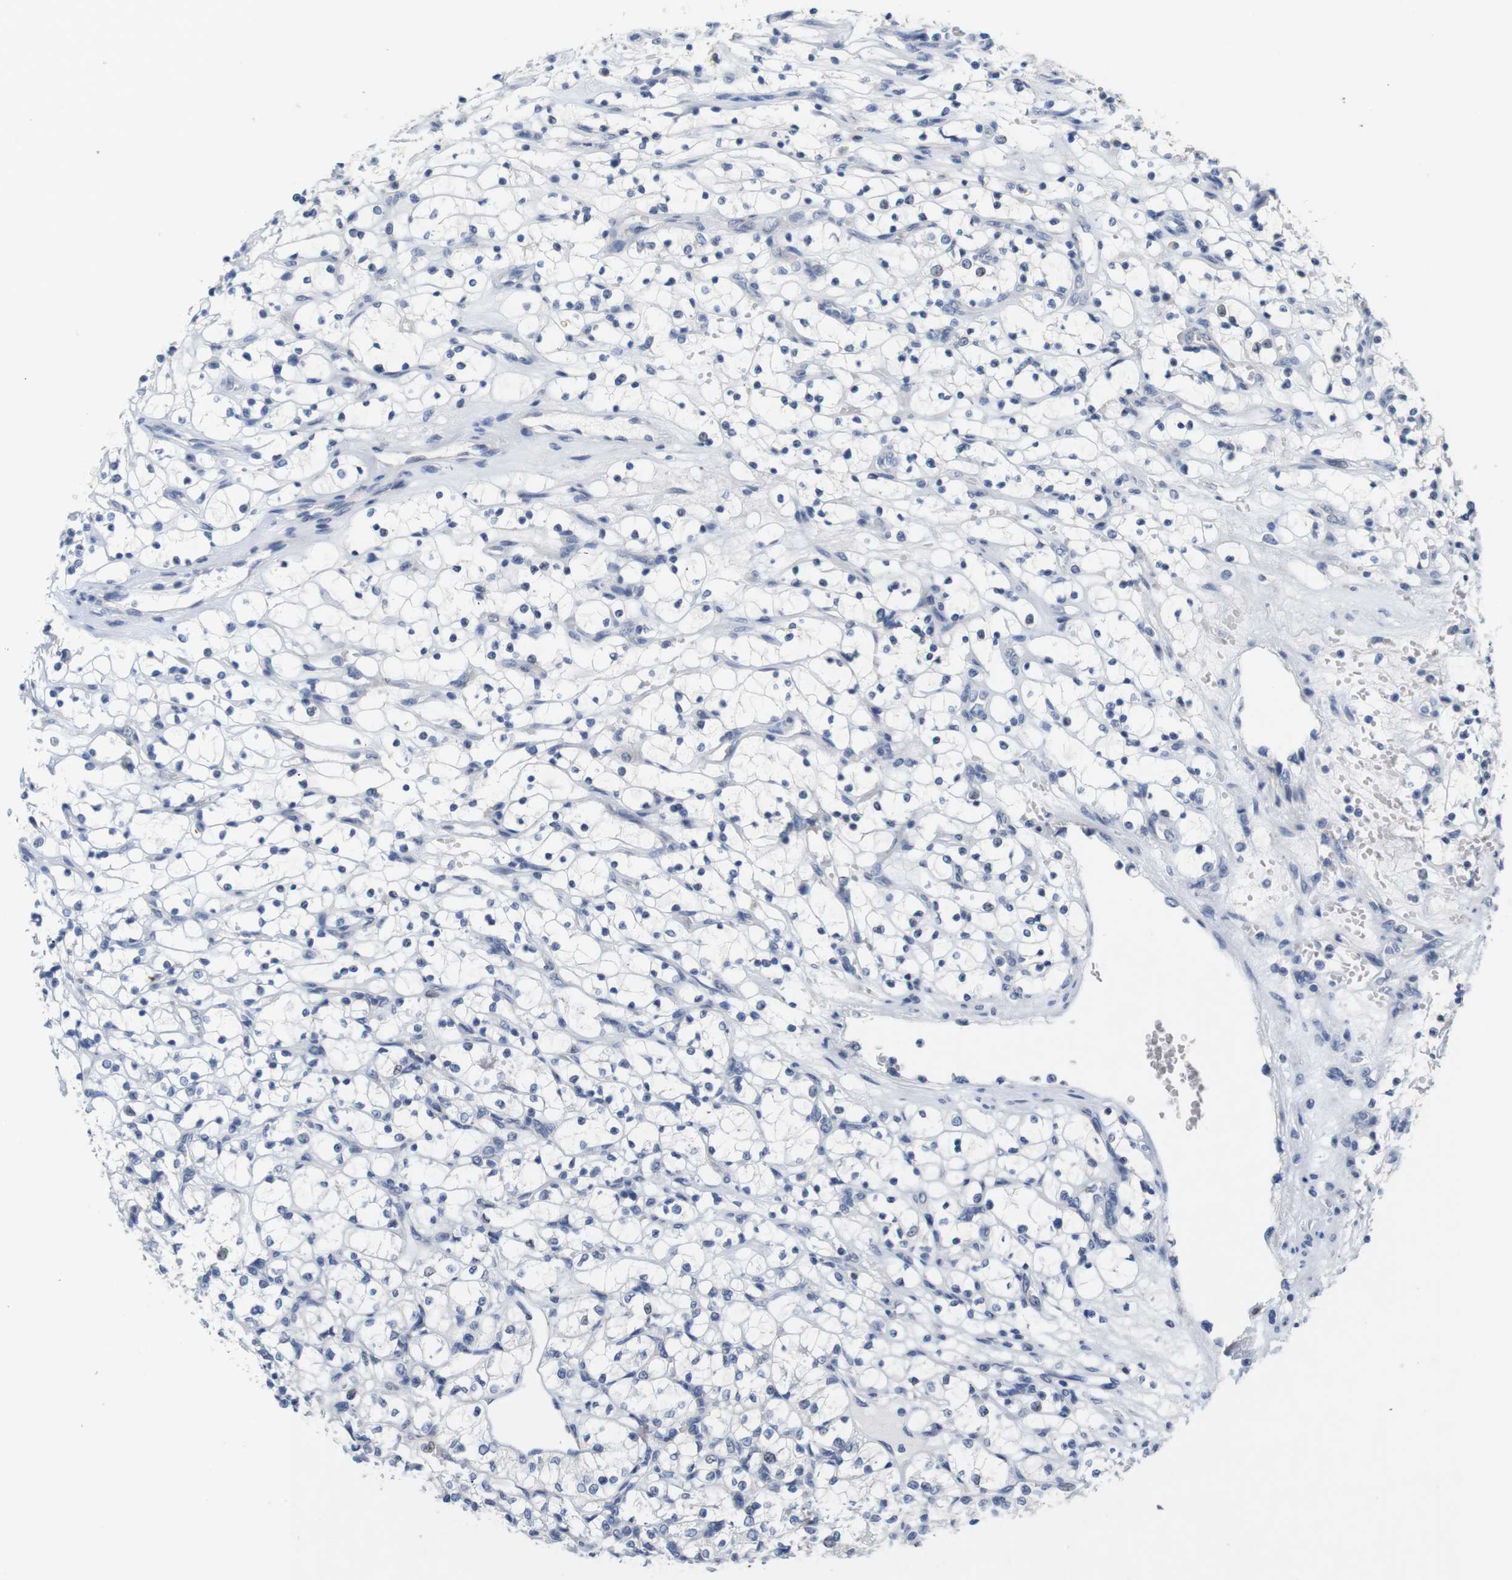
{"staining": {"intensity": "negative", "quantity": "none", "location": "none"}, "tissue": "renal cancer", "cell_type": "Tumor cells", "image_type": "cancer", "snomed": [{"axis": "morphology", "description": "Adenocarcinoma, NOS"}, {"axis": "topography", "description": "Kidney"}], "caption": "IHC micrograph of human renal cancer stained for a protein (brown), which demonstrates no expression in tumor cells. The staining is performed using DAB (3,3'-diaminobenzidine) brown chromogen with nuclei counter-stained in using hematoxylin.", "gene": "CDK2", "patient": {"sex": "female", "age": 69}}